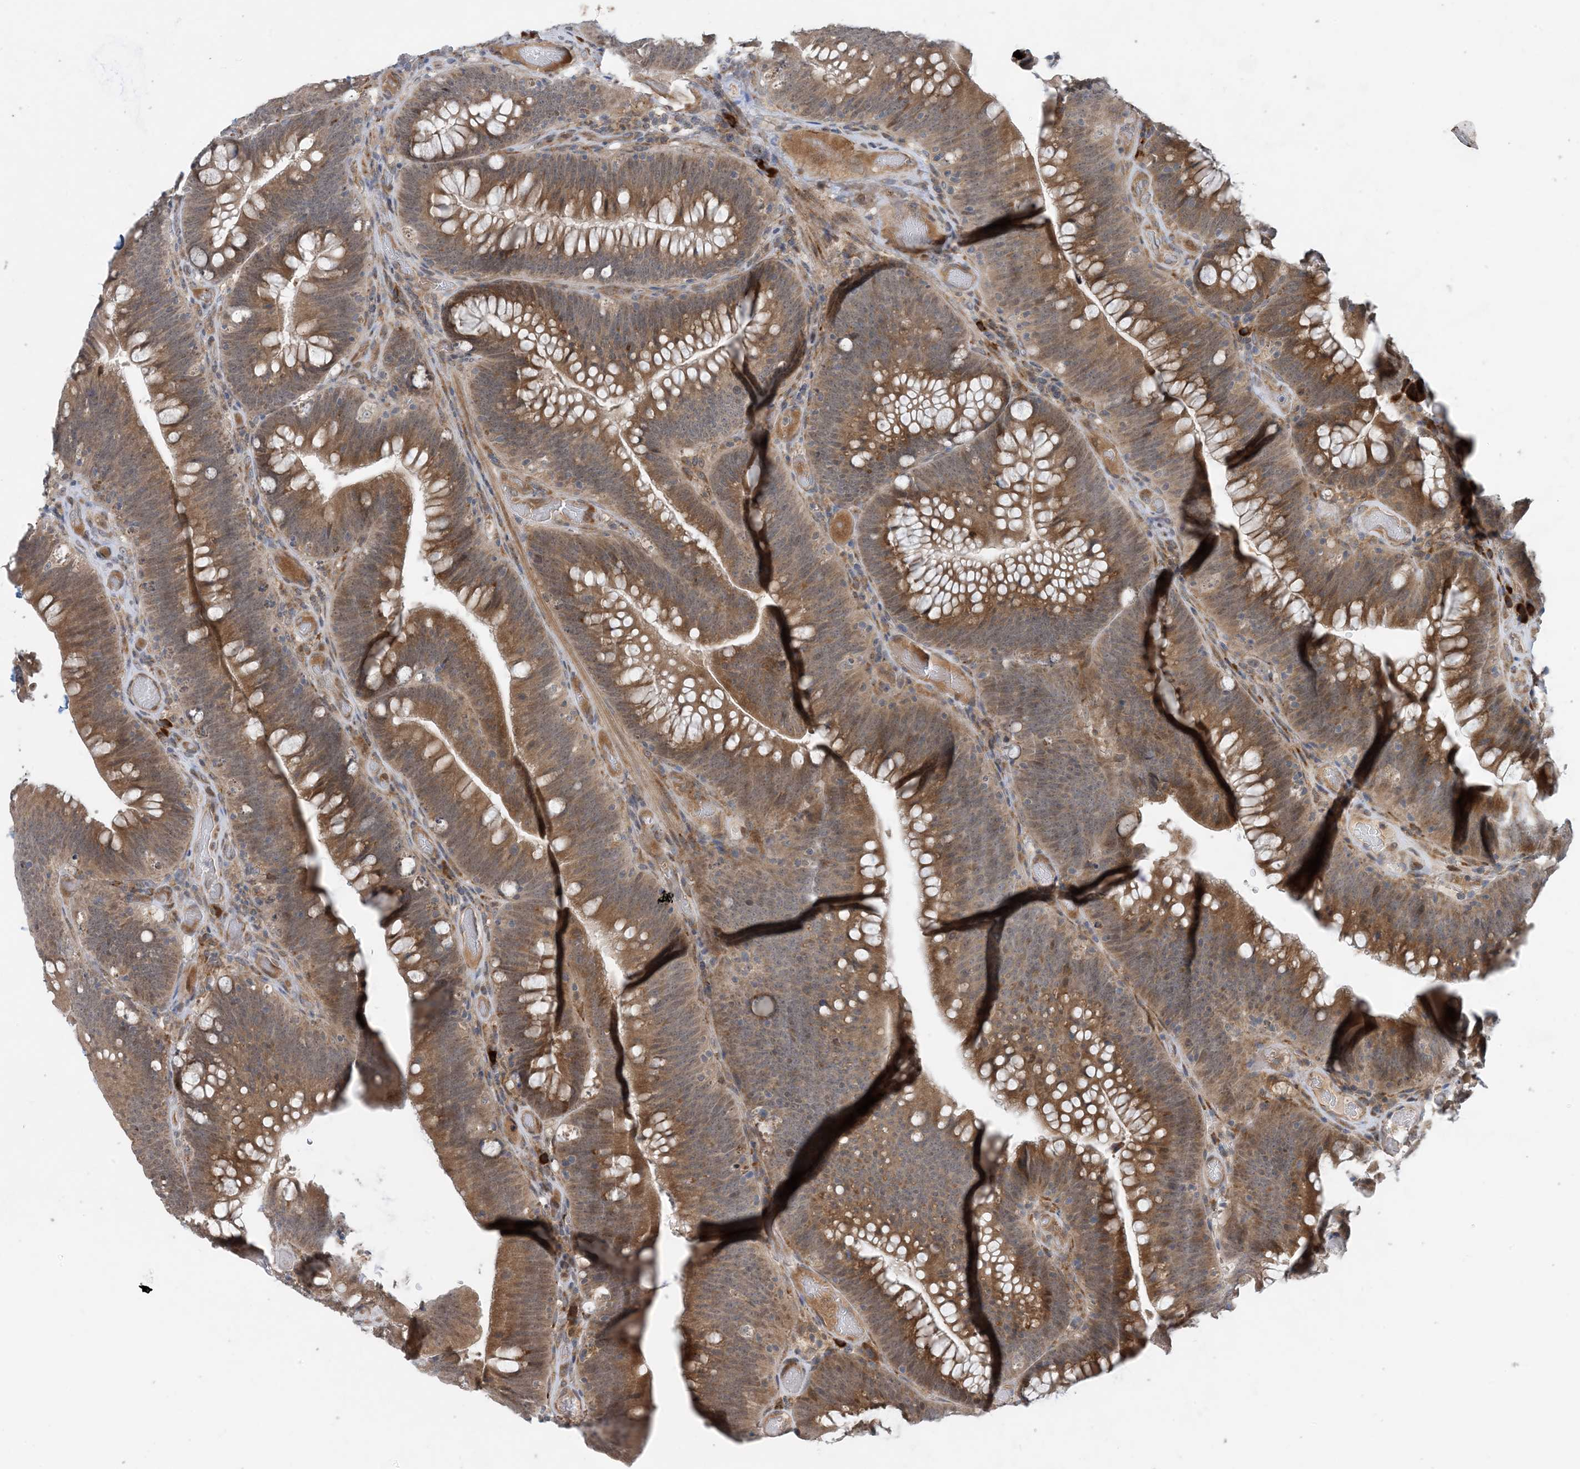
{"staining": {"intensity": "moderate", "quantity": ">75%", "location": "cytoplasmic/membranous"}, "tissue": "colorectal cancer", "cell_type": "Tumor cells", "image_type": "cancer", "snomed": [{"axis": "morphology", "description": "Normal tissue, NOS"}, {"axis": "topography", "description": "Colon"}], "caption": "Brown immunohistochemical staining in colorectal cancer demonstrates moderate cytoplasmic/membranous expression in about >75% of tumor cells. The staining is performed using DAB brown chromogen to label protein expression. The nuclei are counter-stained blue using hematoxylin.", "gene": "PHOSPHO2", "patient": {"sex": "female", "age": 82}}